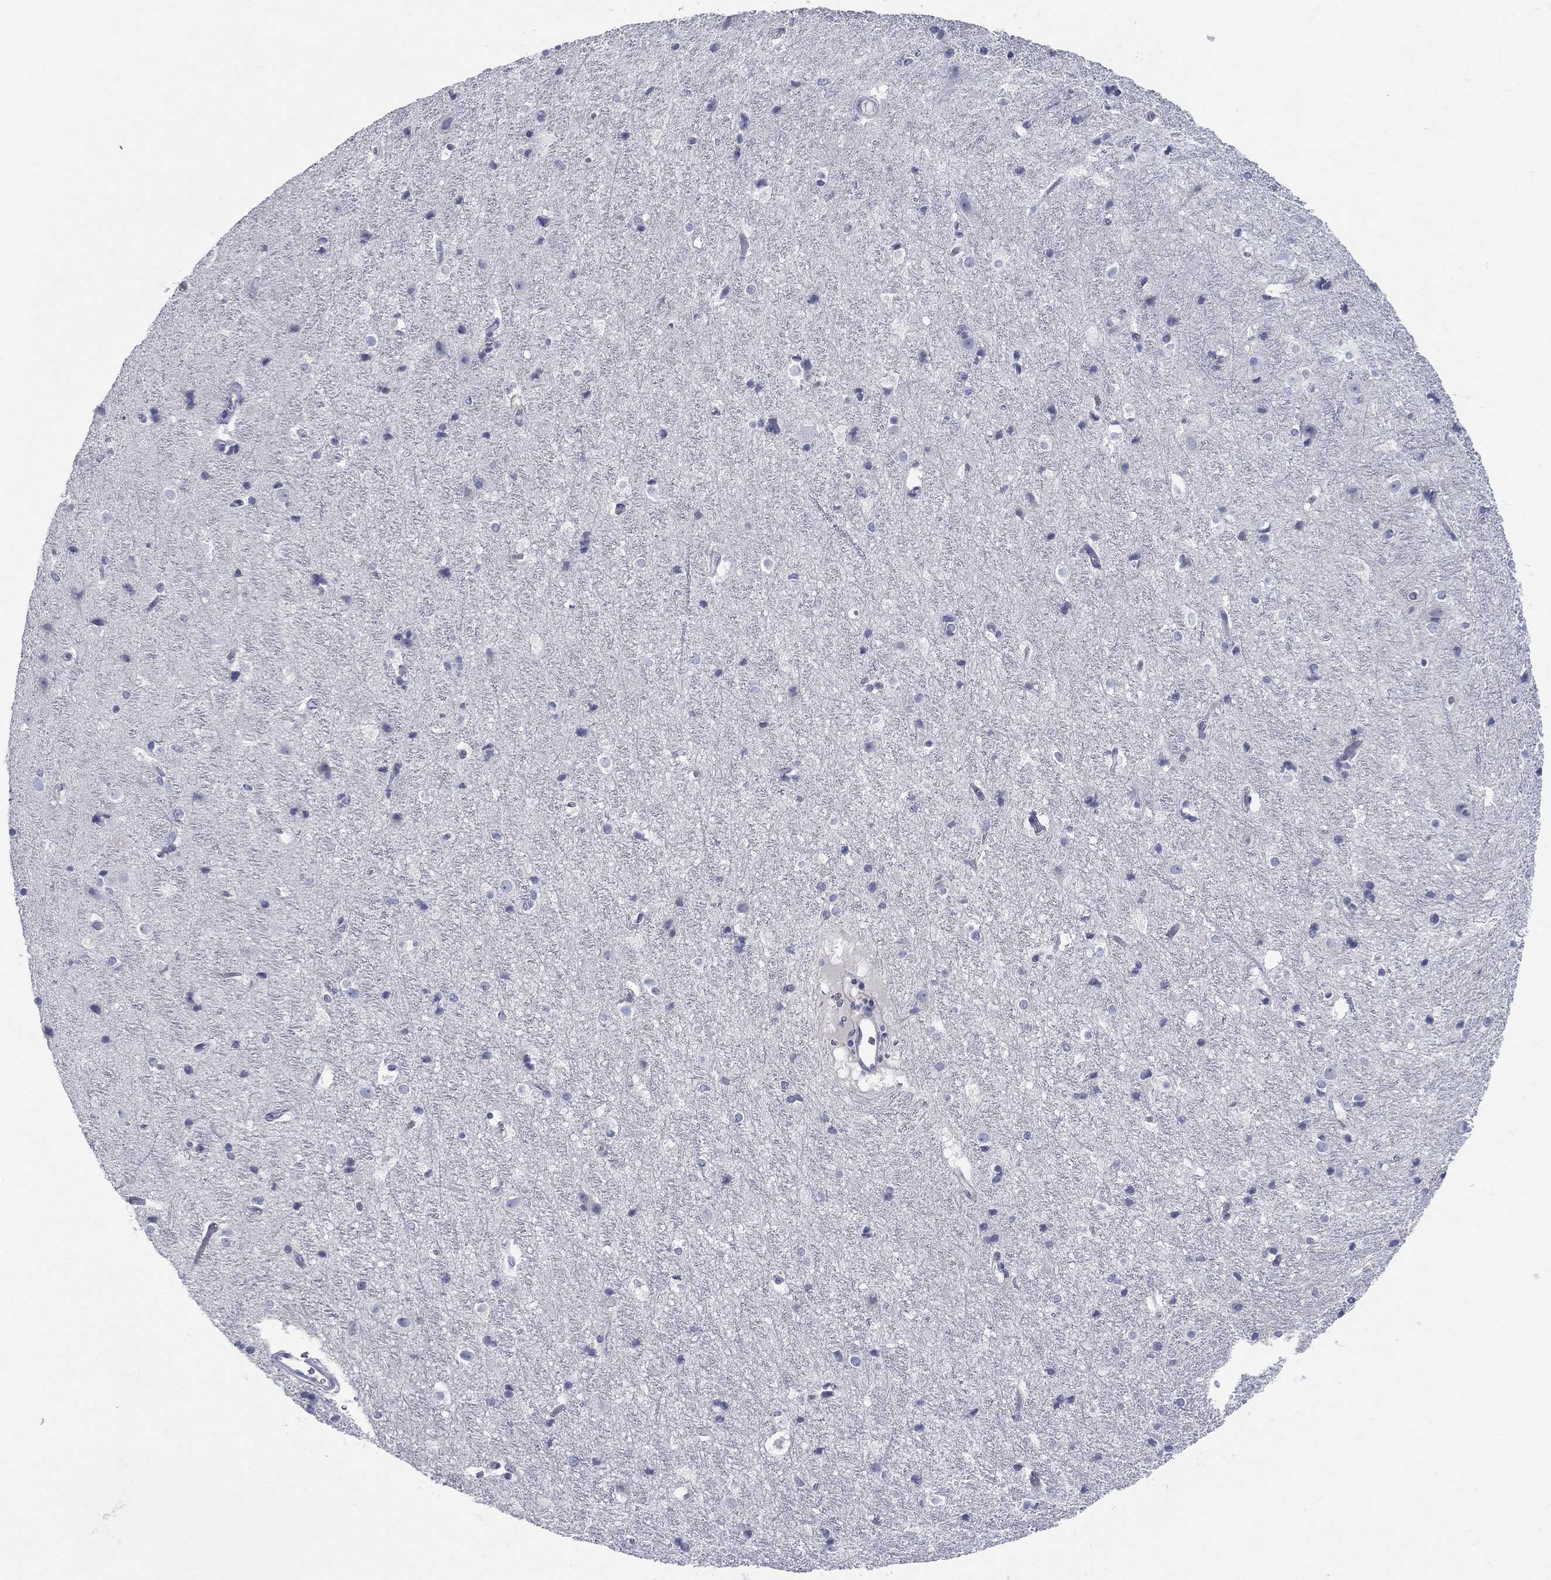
{"staining": {"intensity": "negative", "quantity": "none", "location": "none"}, "tissue": "cerebral cortex", "cell_type": "Endothelial cells", "image_type": "normal", "snomed": [{"axis": "morphology", "description": "Normal tissue, NOS"}, {"axis": "topography", "description": "Cerebral cortex"}], "caption": "This is a photomicrograph of IHC staining of benign cerebral cortex, which shows no staining in endothelial cells.", "gene": "DEFB121", "patient": {"sex": "female", "age": 52}}